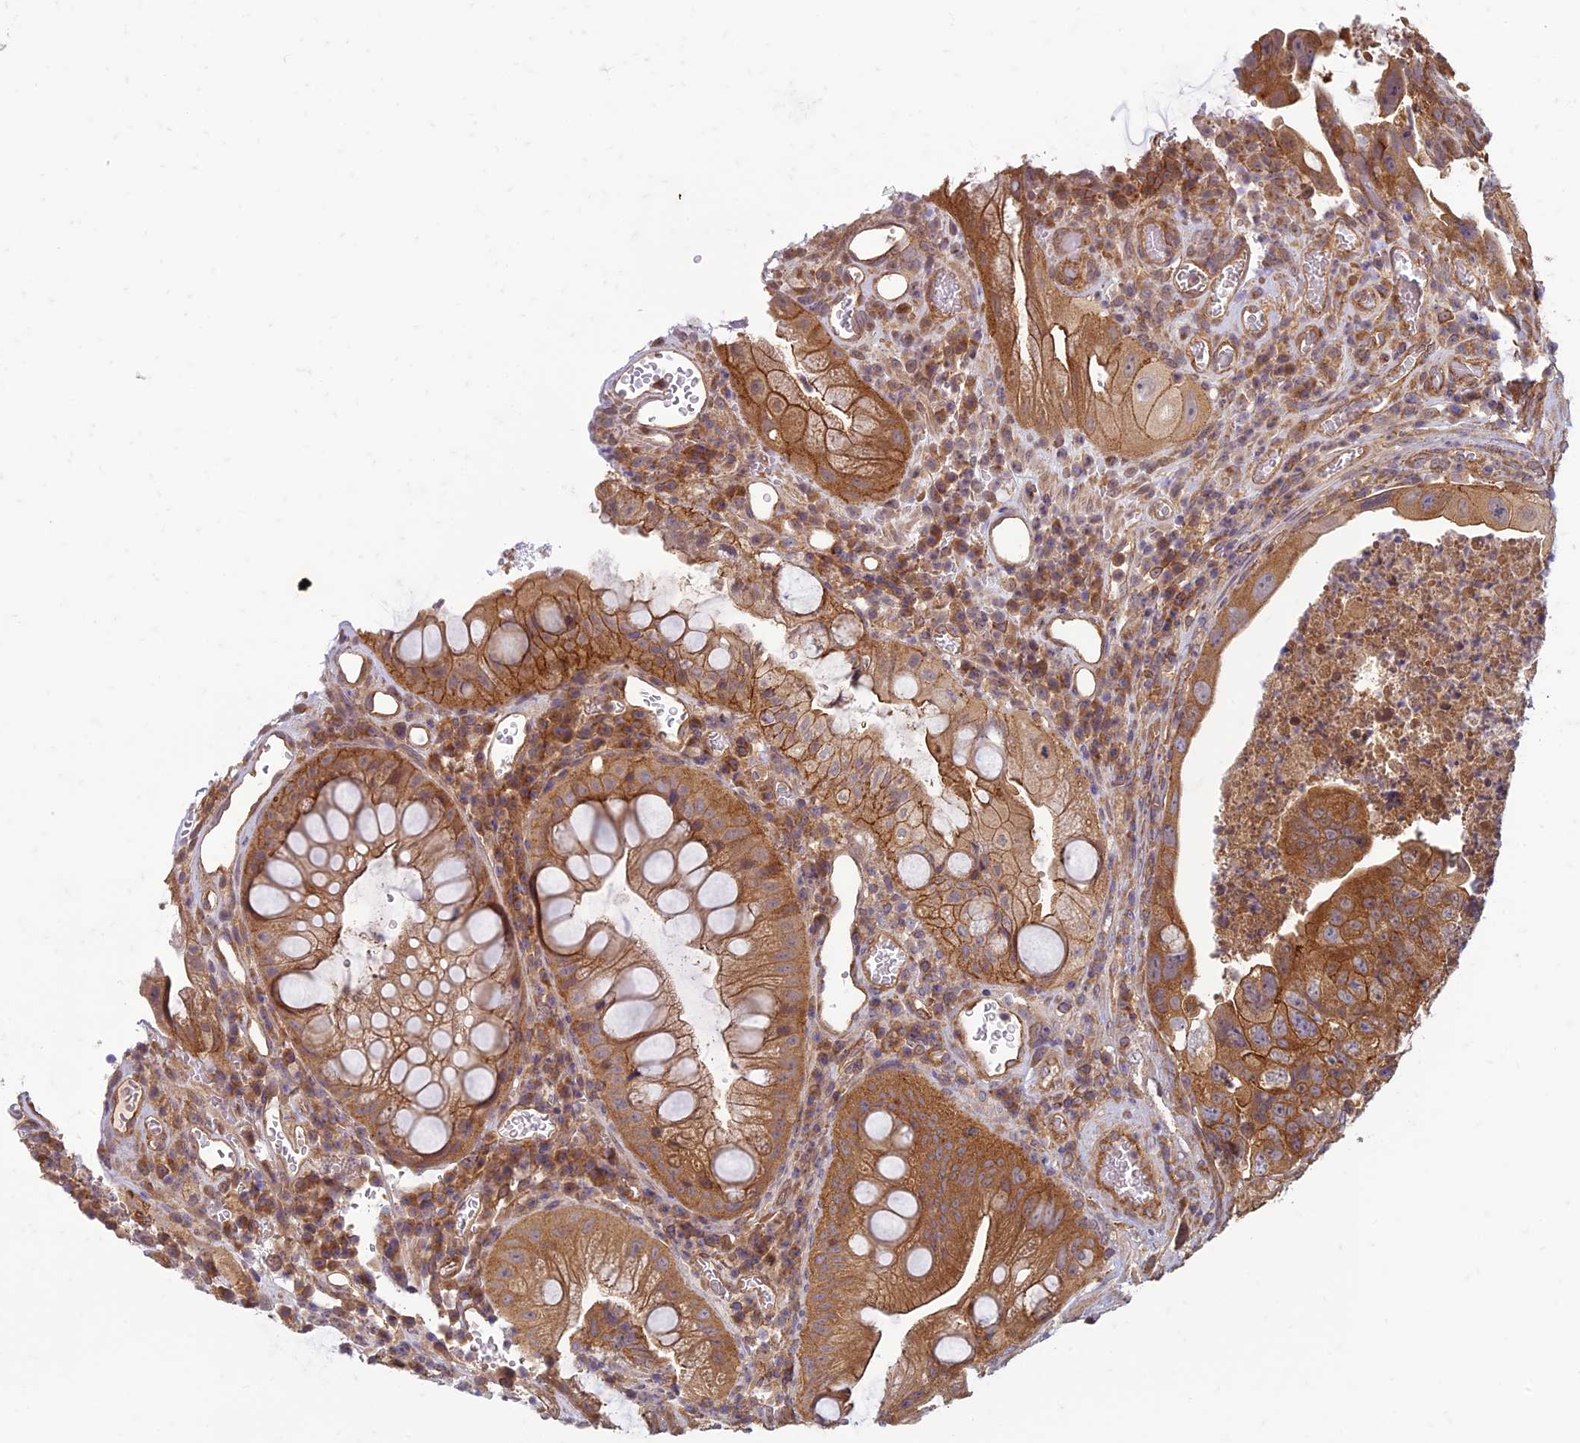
{"staining": {"intensity": "strong", "quantity": ">75%", "location": "cytoplasmic/membranous"}, "tissue": "colorectal cancer", "cell_type": "Tumor cells", "image_type": "cancer", "snomed": [{"axis": "morphology", "description": "Adenocarcinoma, NOS"}, {"axis": "topography", "description": "Rectum"}], "caption": "A brown stain shows strong cytoplasmic/membranous staining of a protein in human colorectal cancer tumor cells.", "gene": "TCF25", "patient": {"sex": "male", "age": 63}}